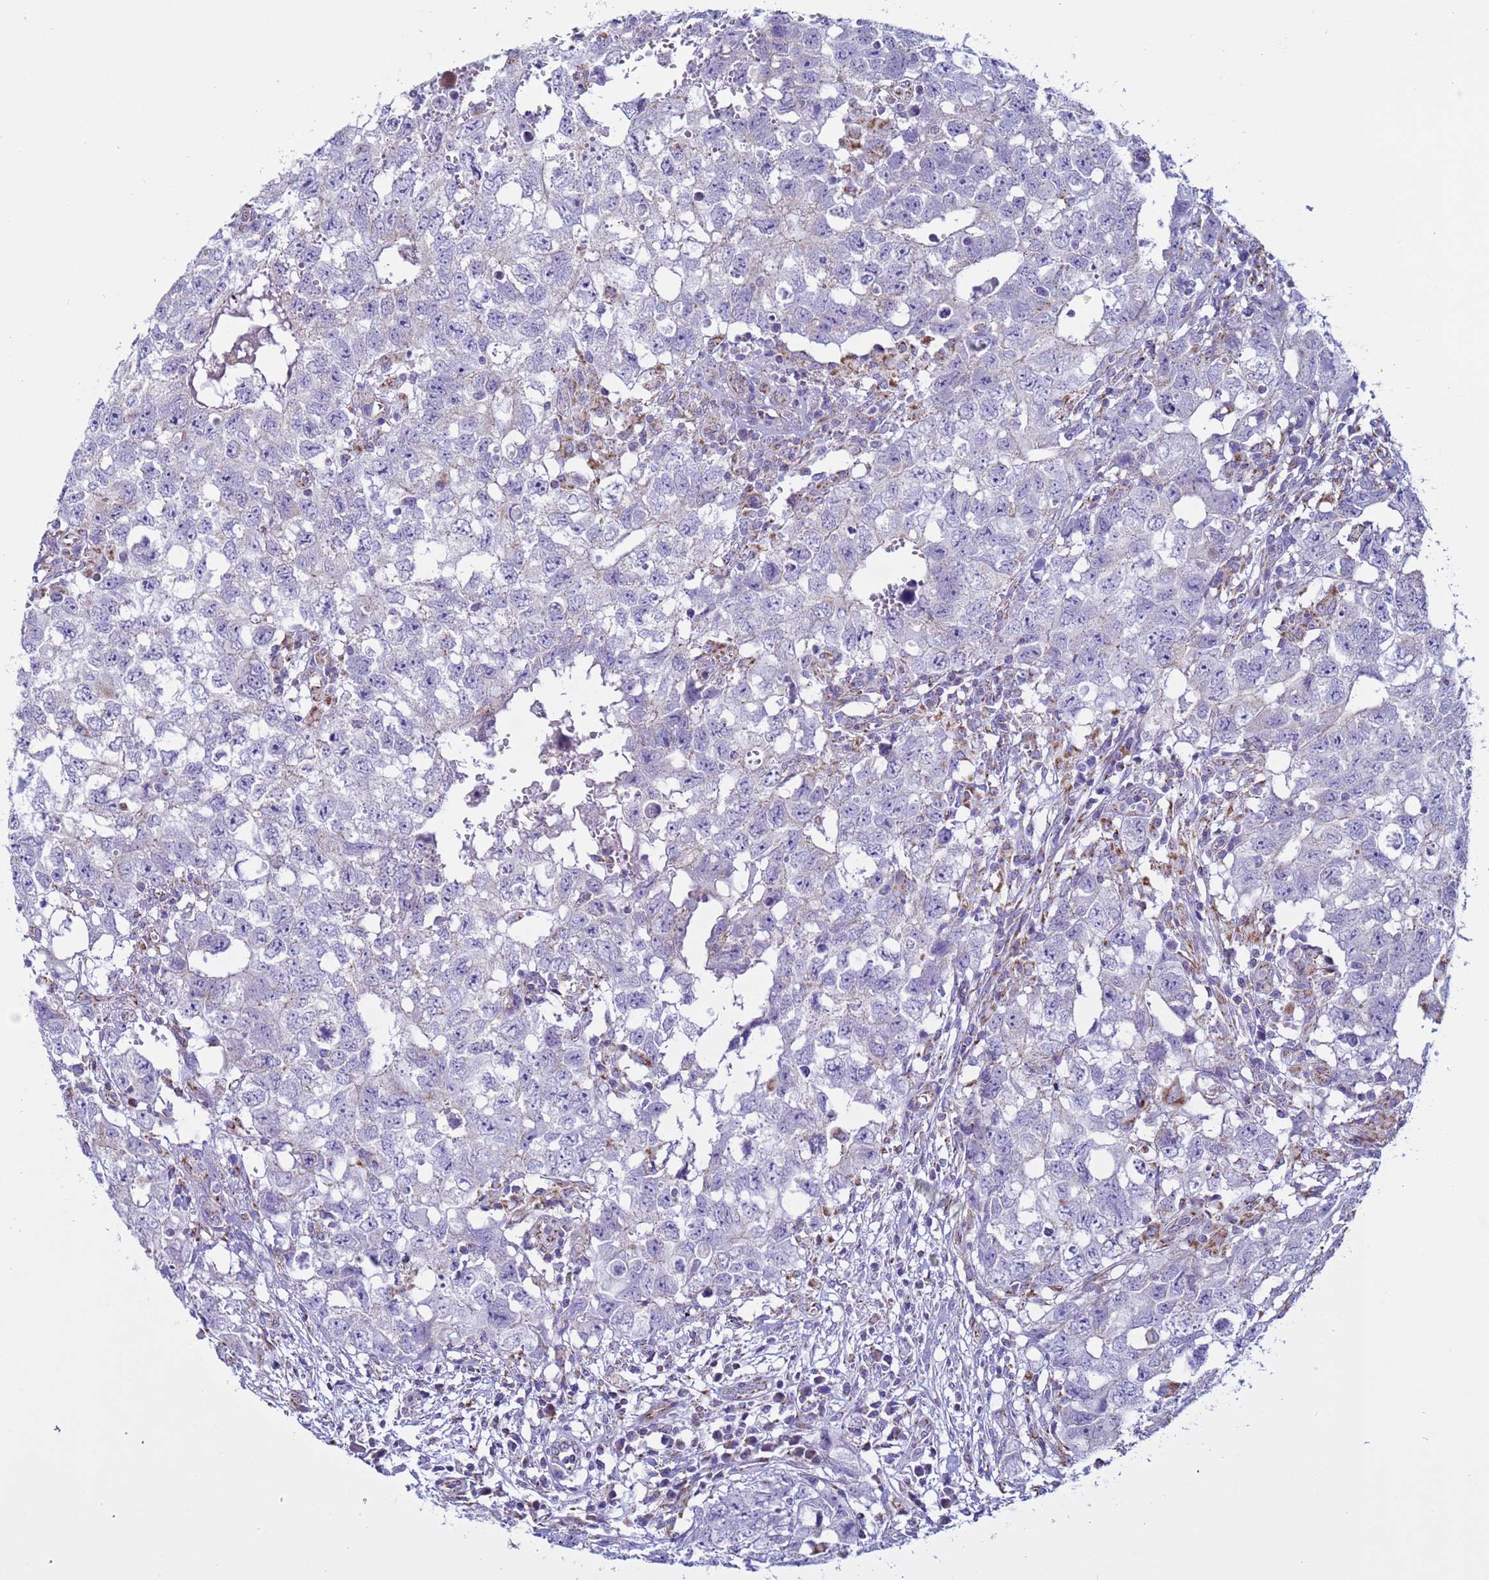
{"staining": {"intensity": "negative", "quantity": "none", "location": "none"}, "tissue": "testis cancer", "cell_type": "Tumor cells", "image_type": "cancer", "snomed": [{"axis": "morphology", "description": "Seminoma, NOS"}, {"axis": "morphology", "description": "Carcinoma, Embryonal, NOS"}, {"axis": "topography", "description": "Testis"}], "caption": "A micrograph of human testis seminoma is negative for staining in tumor cells. (Brightfield microscopy of DAB immunohistochemistry at high magnification).", "gene": "NCALD", "patient": {"sex": "male", "age": 29}}